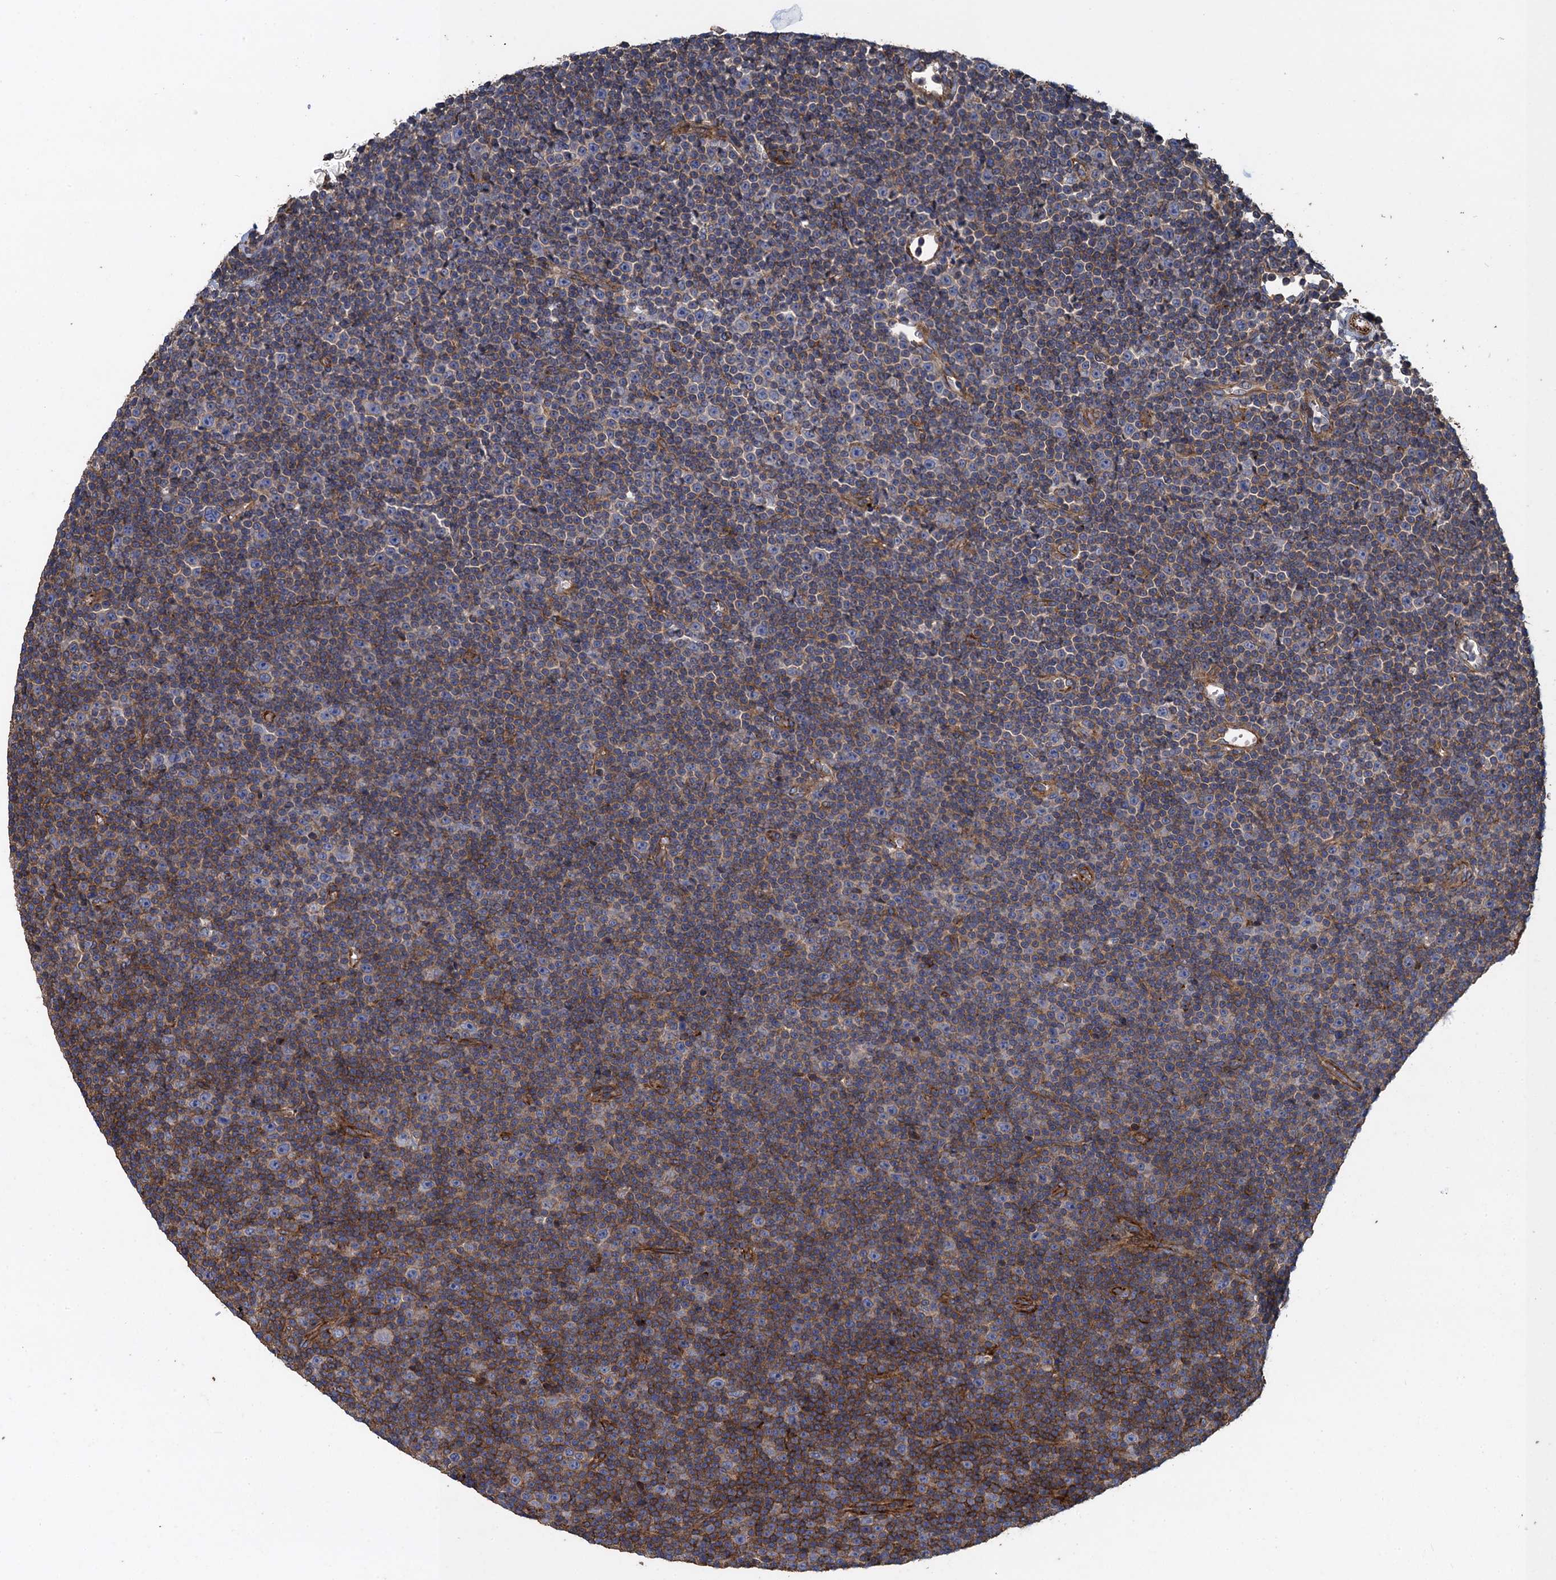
{"staining": {"intensity": "moderate", "quantity": "<25%", "location": "cytoplasmic/membranous"}, "tissue": "lymphoma", "cell_type": "Tumor cells", "image_type": "cancer", "snomed": [{"axis": "morphology", "description": "Malignant lymphoma, non-Hodgkin's type, Low grade"}, {"axis": "topography", "description": "Lymph node"}], "caption": "Immunohistochemical staining of human lymphoma displays low levels of moderate cytoplasmic/membranous protein expression in approximately <25% of tumor cells.", "gene": "PROSER2", "patient": {"sex": "female", "age": 67}}